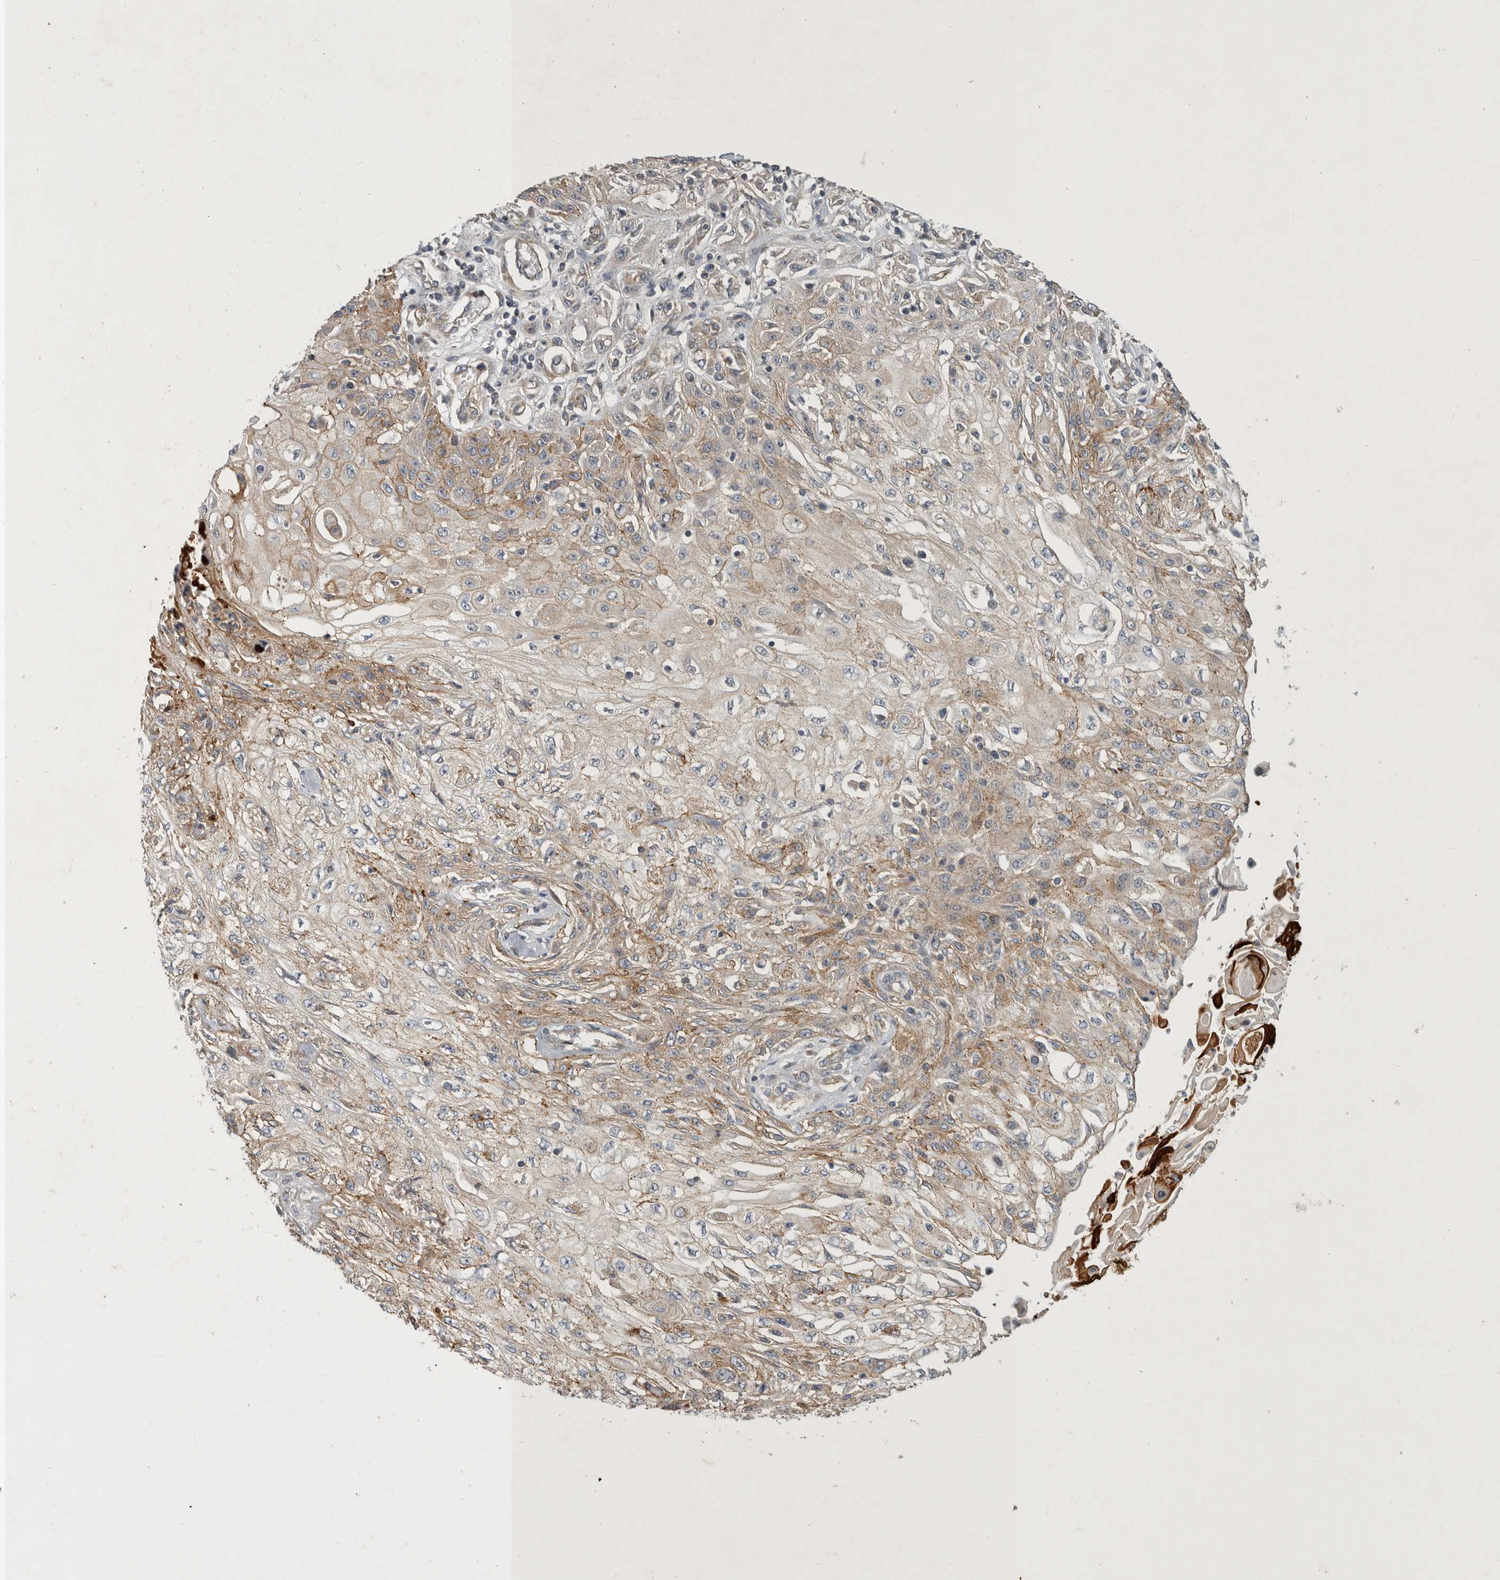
{"staining": {"intensity": "weak", "quantity": "25%-75%", "location": "cytoplasmic/membranous"}, "tissue": "skin cancer", "cell_type": "Tumor cells", "image_type": "cancer", "snomed": [{"axis": "morphology", "description": "Squamous cell carcinoma, NOS"}, {"axis": "morphology", "description": "Squamous cell carcinoma, metastatic, NOS"}, {"axis": "topography", "description": "Skin"}, {"axis": "topography", "description": "Lymph node"}], "caption": "Protein expression analysis of human metastatic squamous cell carcinoma (skin) reveals weak cytoplasmic/membranous expression in approximately 25%-75% of tumor cells. (IHC, brightfield microscopy, high magnification).", "gene": "MLPH", "patient": {"sex": "male", "age": 75}}